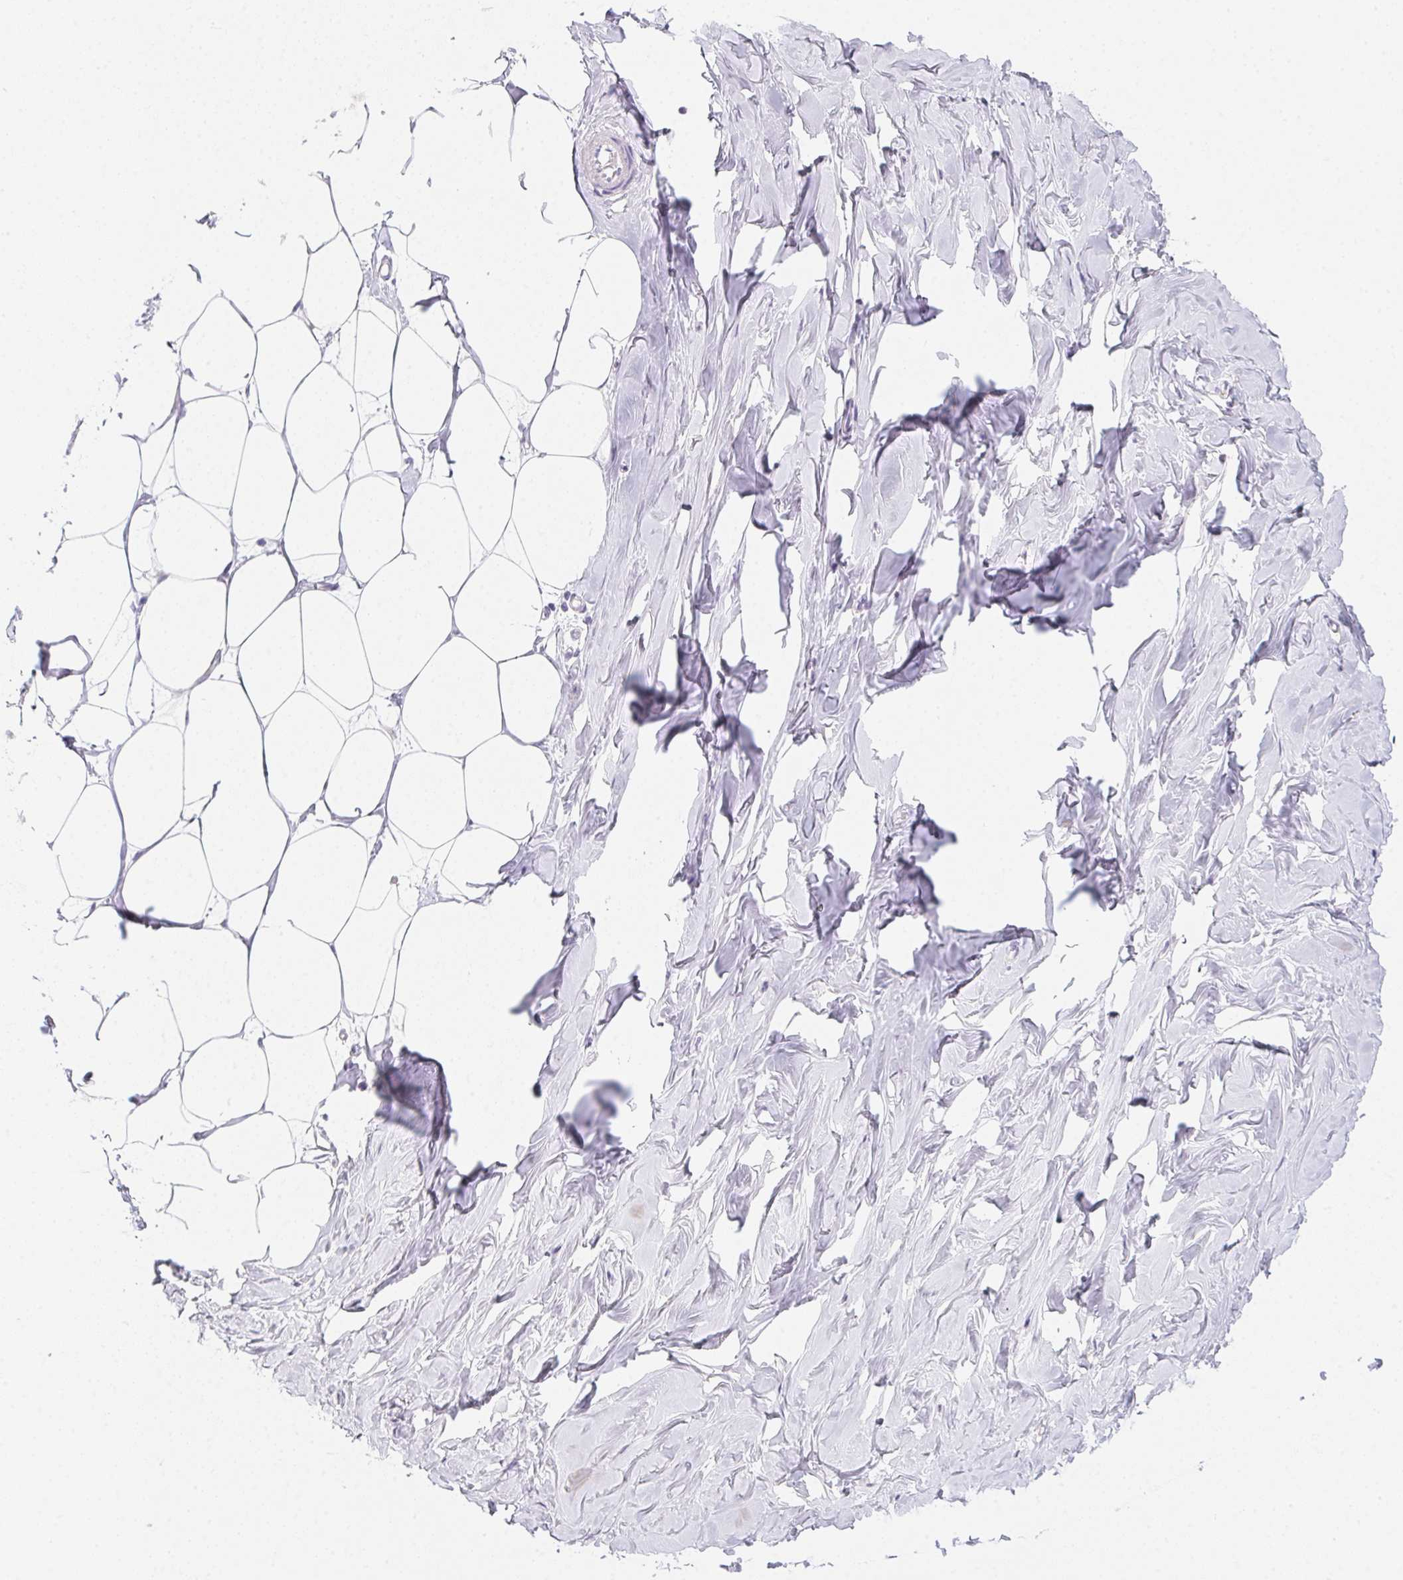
{"staining": {"intensity": "negative", "quantity": "none", "location": "none"}, "tissue": "breast", "cell_type": "Adipocytes", "image_type": "normal", "snomed": [{"axis": "morphology", "description": "Normal tissue, NOS"}, {"axis": "topography", "description": "Breast"}], "caption": "High power microscopy micrograph of an immunohistochemistry (IHC) micrograph of benign breast, revealing no significant staining in adipocytes.", "gene": "MYL4", "patient": {"sex": "female", "age": 27}}